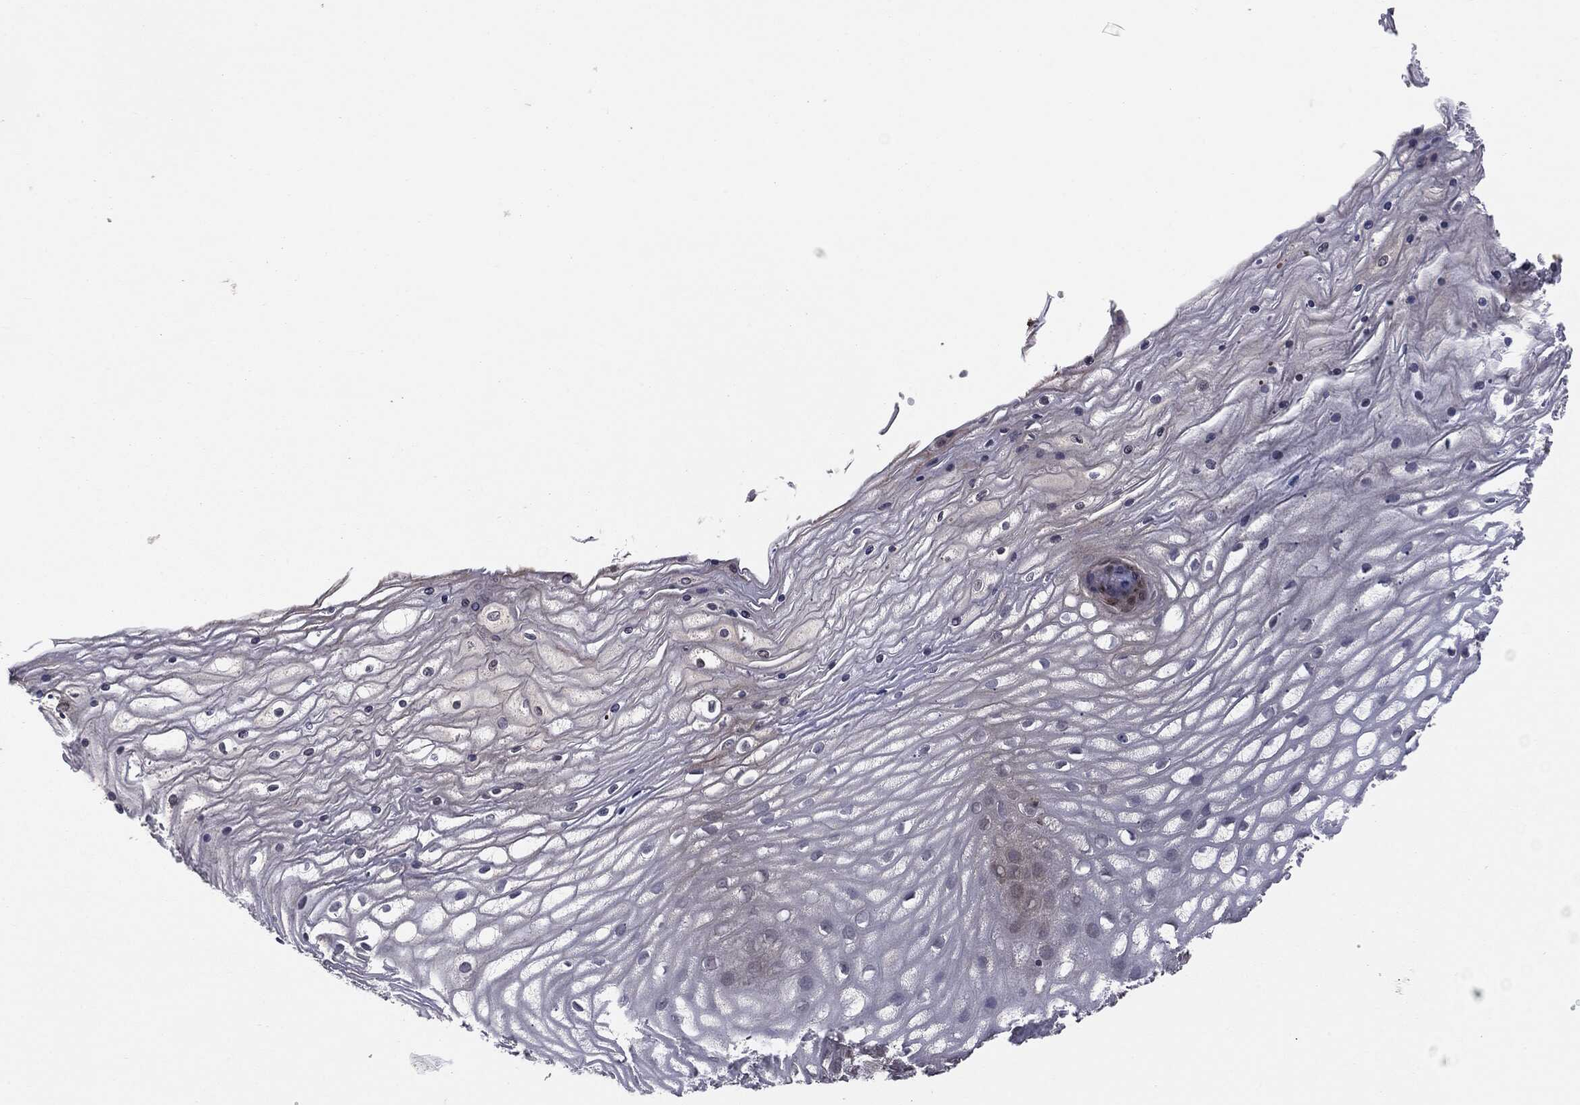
{"staining": {"intensity": "strong", "quantity": ">75%", "location": "cytoplasmic/membranous"}, "tissue": "cervix", "cell_type": "Glandular cells", "image_type": "normal", "snomed": [{"axis": "morphology", "description": "Normal tissue, NOS"}, {"axis": "topography", "description": "Cervix"}], "caption": "Immunohistochemical staining of benign cervix demonstrates high levels of strong cytoplasmic/membranous expression in approximately >75% of glandular cells. The staining is performed using DAB brown chromogen to label protein expression. The nuclei are counter-stained blue using hematoxylin.", "gene": "KRT7", "patient": {"sex": "female", "age": 35}}